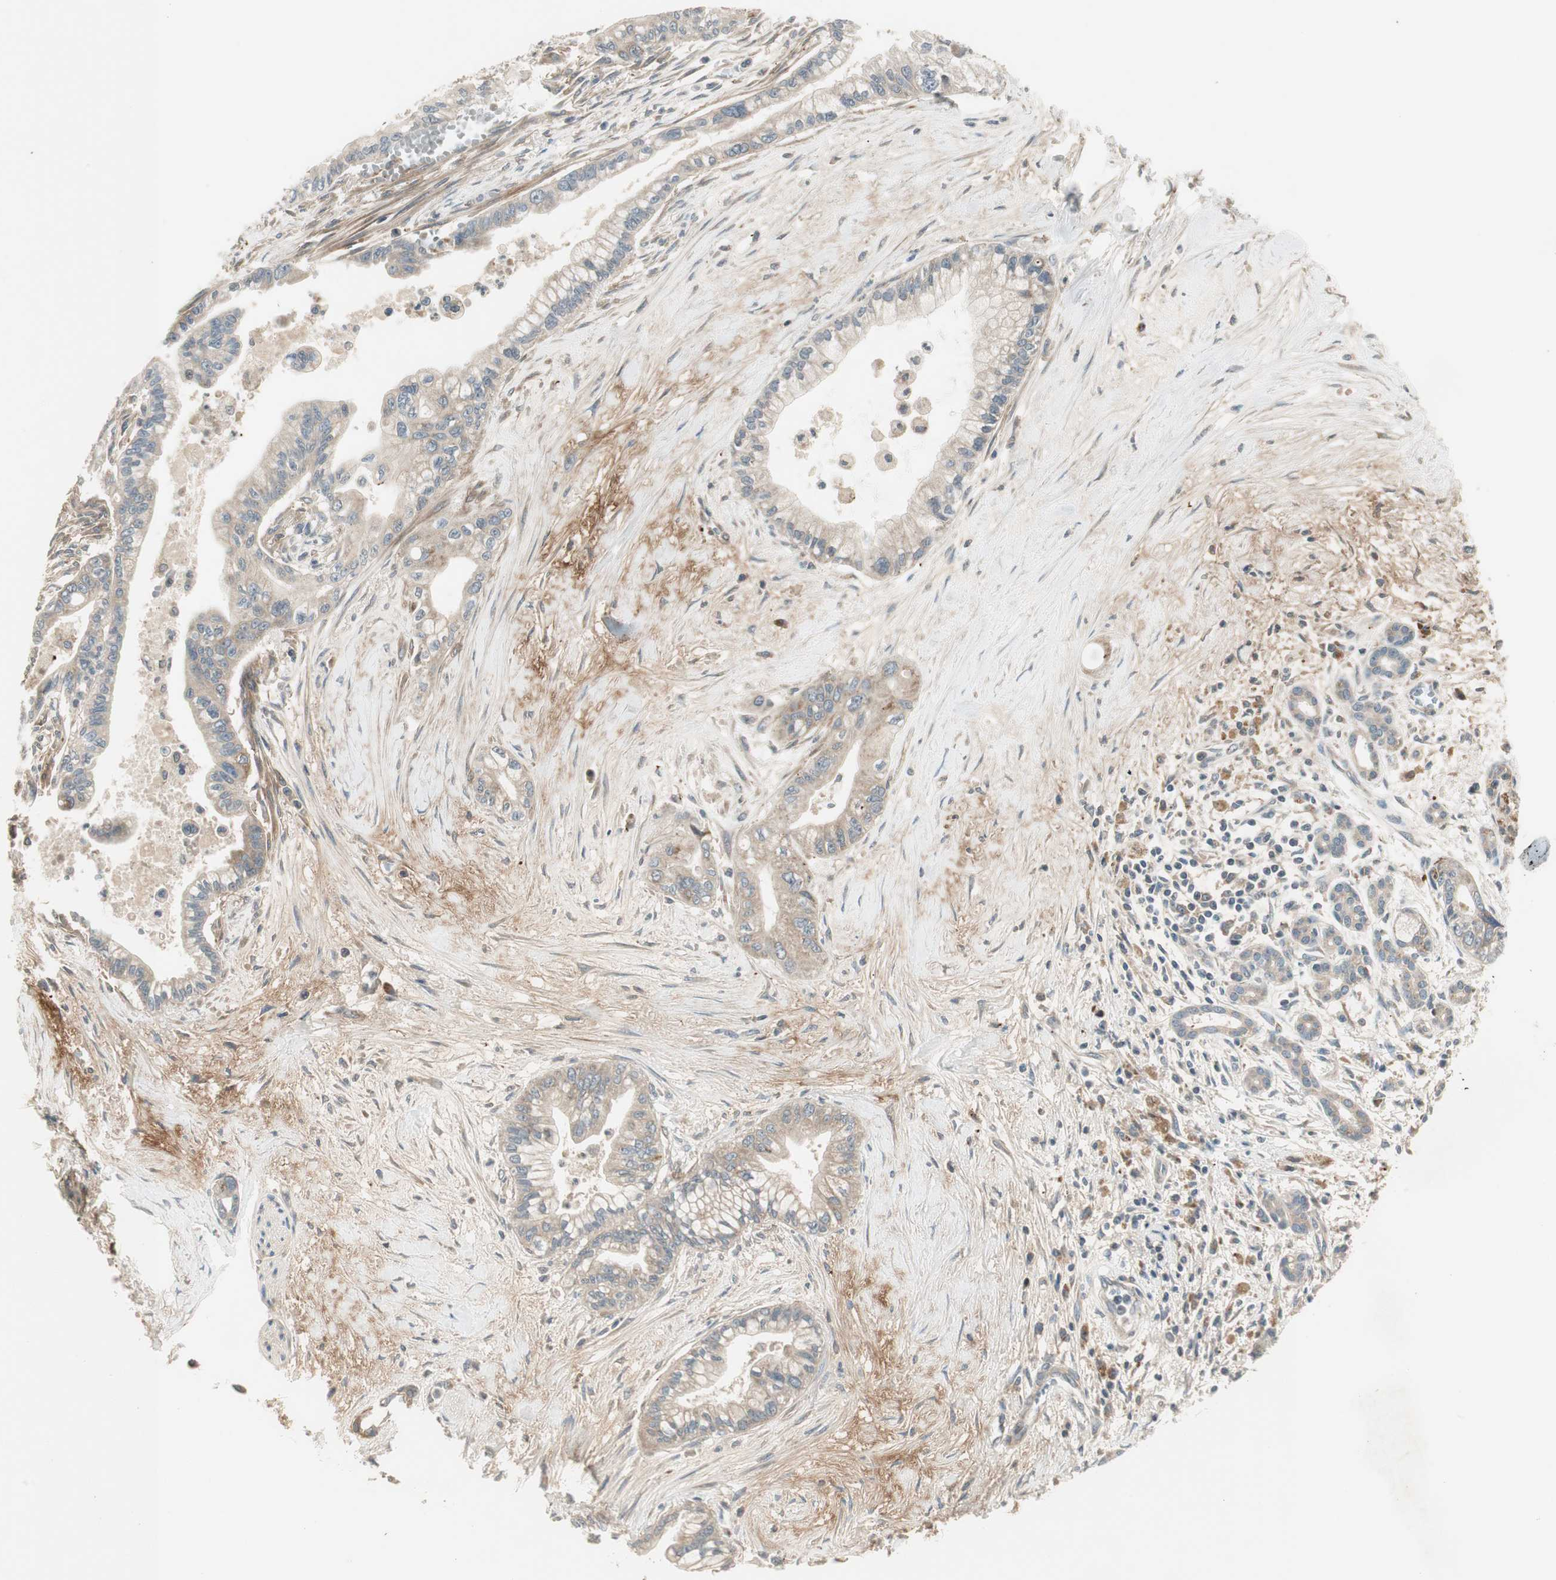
{"staining": {"intensity": "weak", "quantity": "<25%", "location": "cytoplasmic/membranous"}, "tissue": "pancreatic cancer", "cell_type": "Tumor cells", "image_type": "cancer", "snomed": [{"axis": "morphology", "description": "Adenocarcinoma, NOS"}, {"axis": "topography", "description": "Pancreas"}], "caption": "A high-resolution micrograph shows immunohistochemistry staining of pancreatic adenocarcinoma, which reveals no significant positivity in tumor cells.", "gene": "SFRP1", "patient": {"sex": "male", "age": 70}}